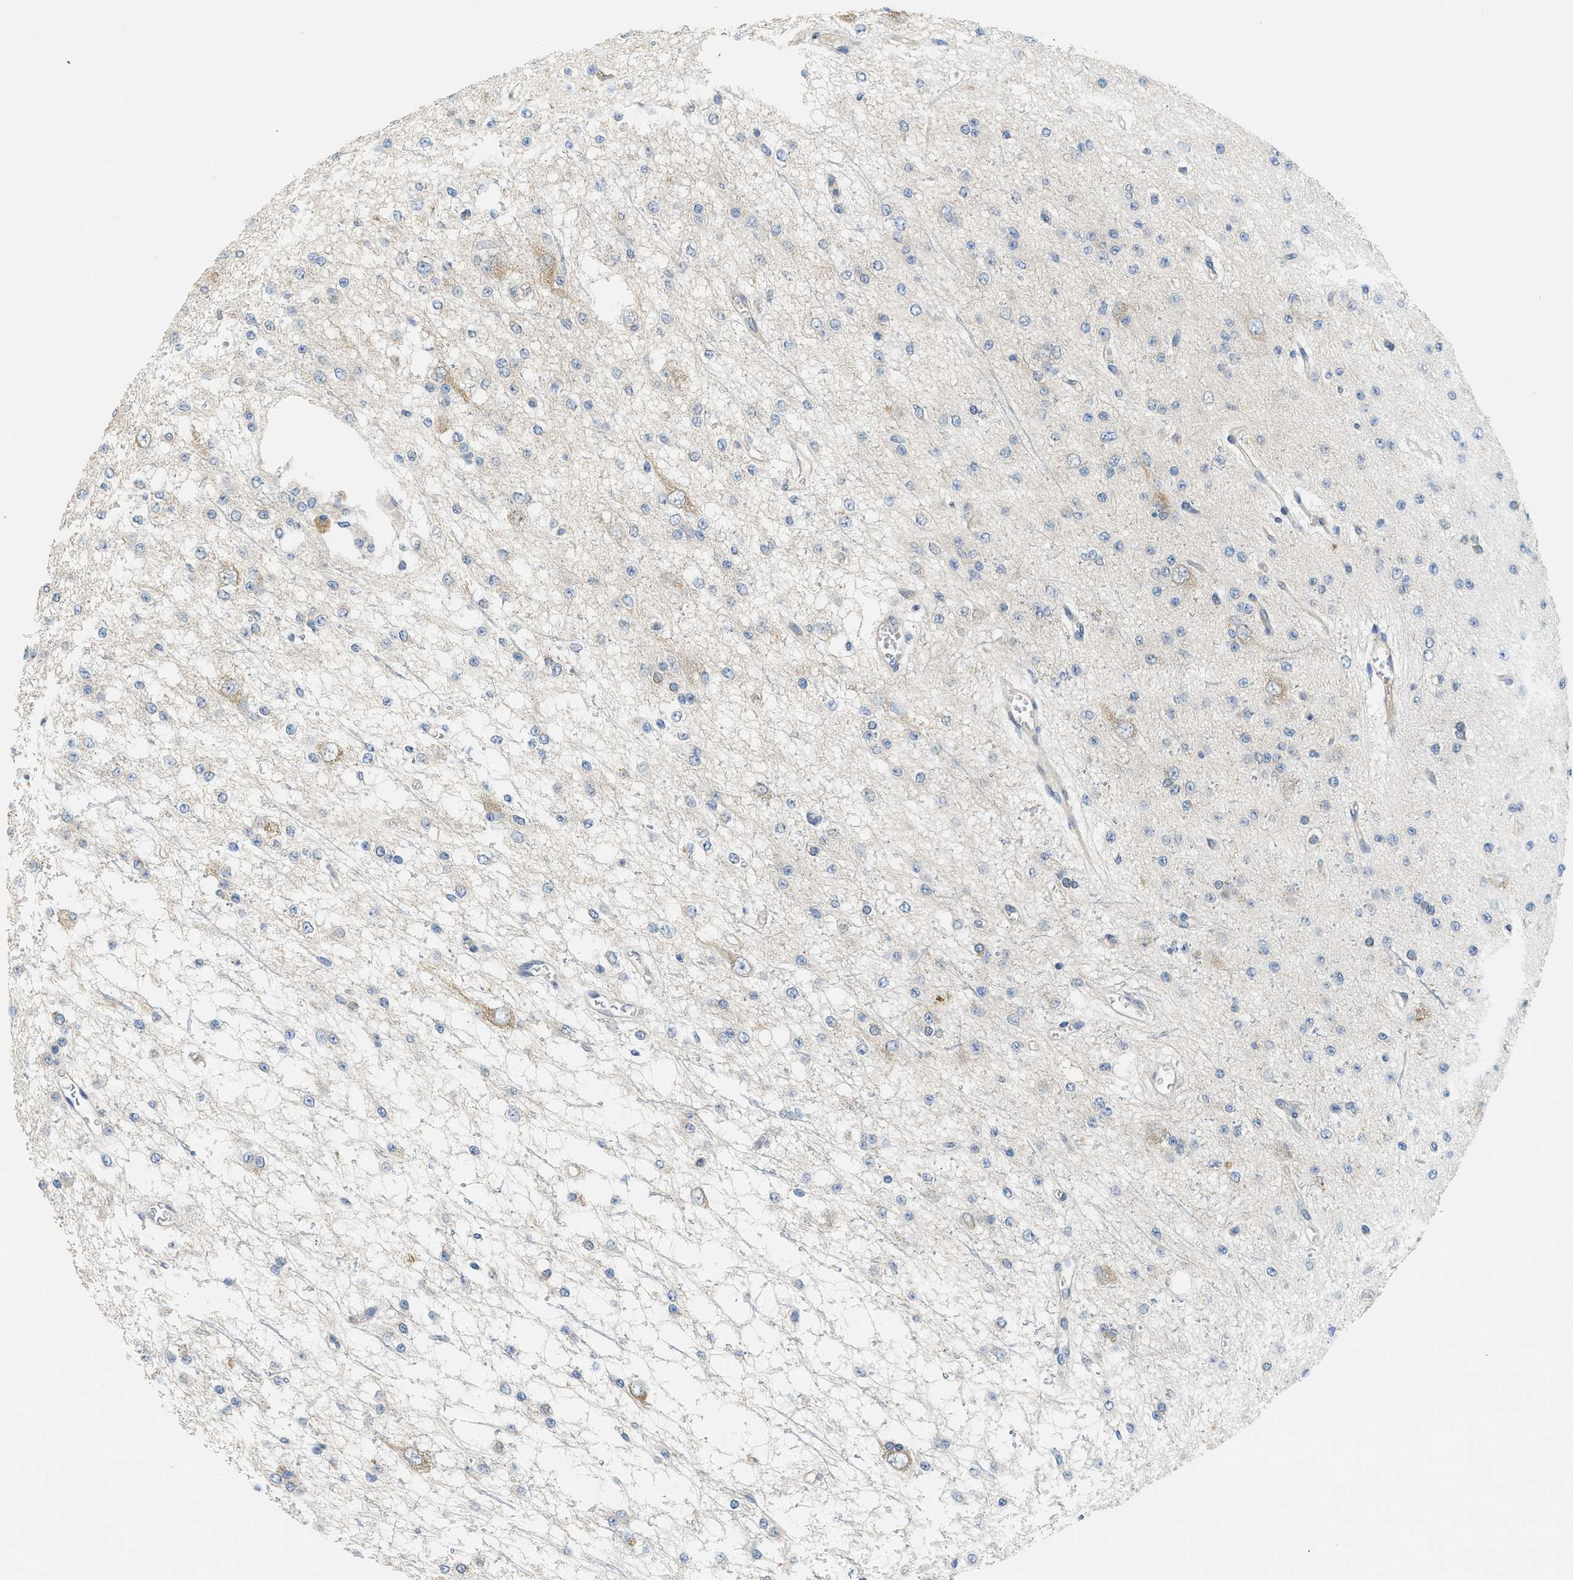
{"staining": {"intensity": "negative", "quantity": "none", "location": "none"}, "tissue": "glioma", "cell_type": "Tumor cells", "image_type": "cancer", "snomed": [{"axis": "morphology", "description": "Glioma, malignant, Low grade"}, {"axis": "topography", "description": "Brain"}], "caption": "A high-resolution photomicrograph shows immunohistochemistry staining of malignant low-grade glioma, which shows no significant expression in tumor cells.", "gene": "ZFYVE9", "patient": {"sex": "male", "age": 38}}